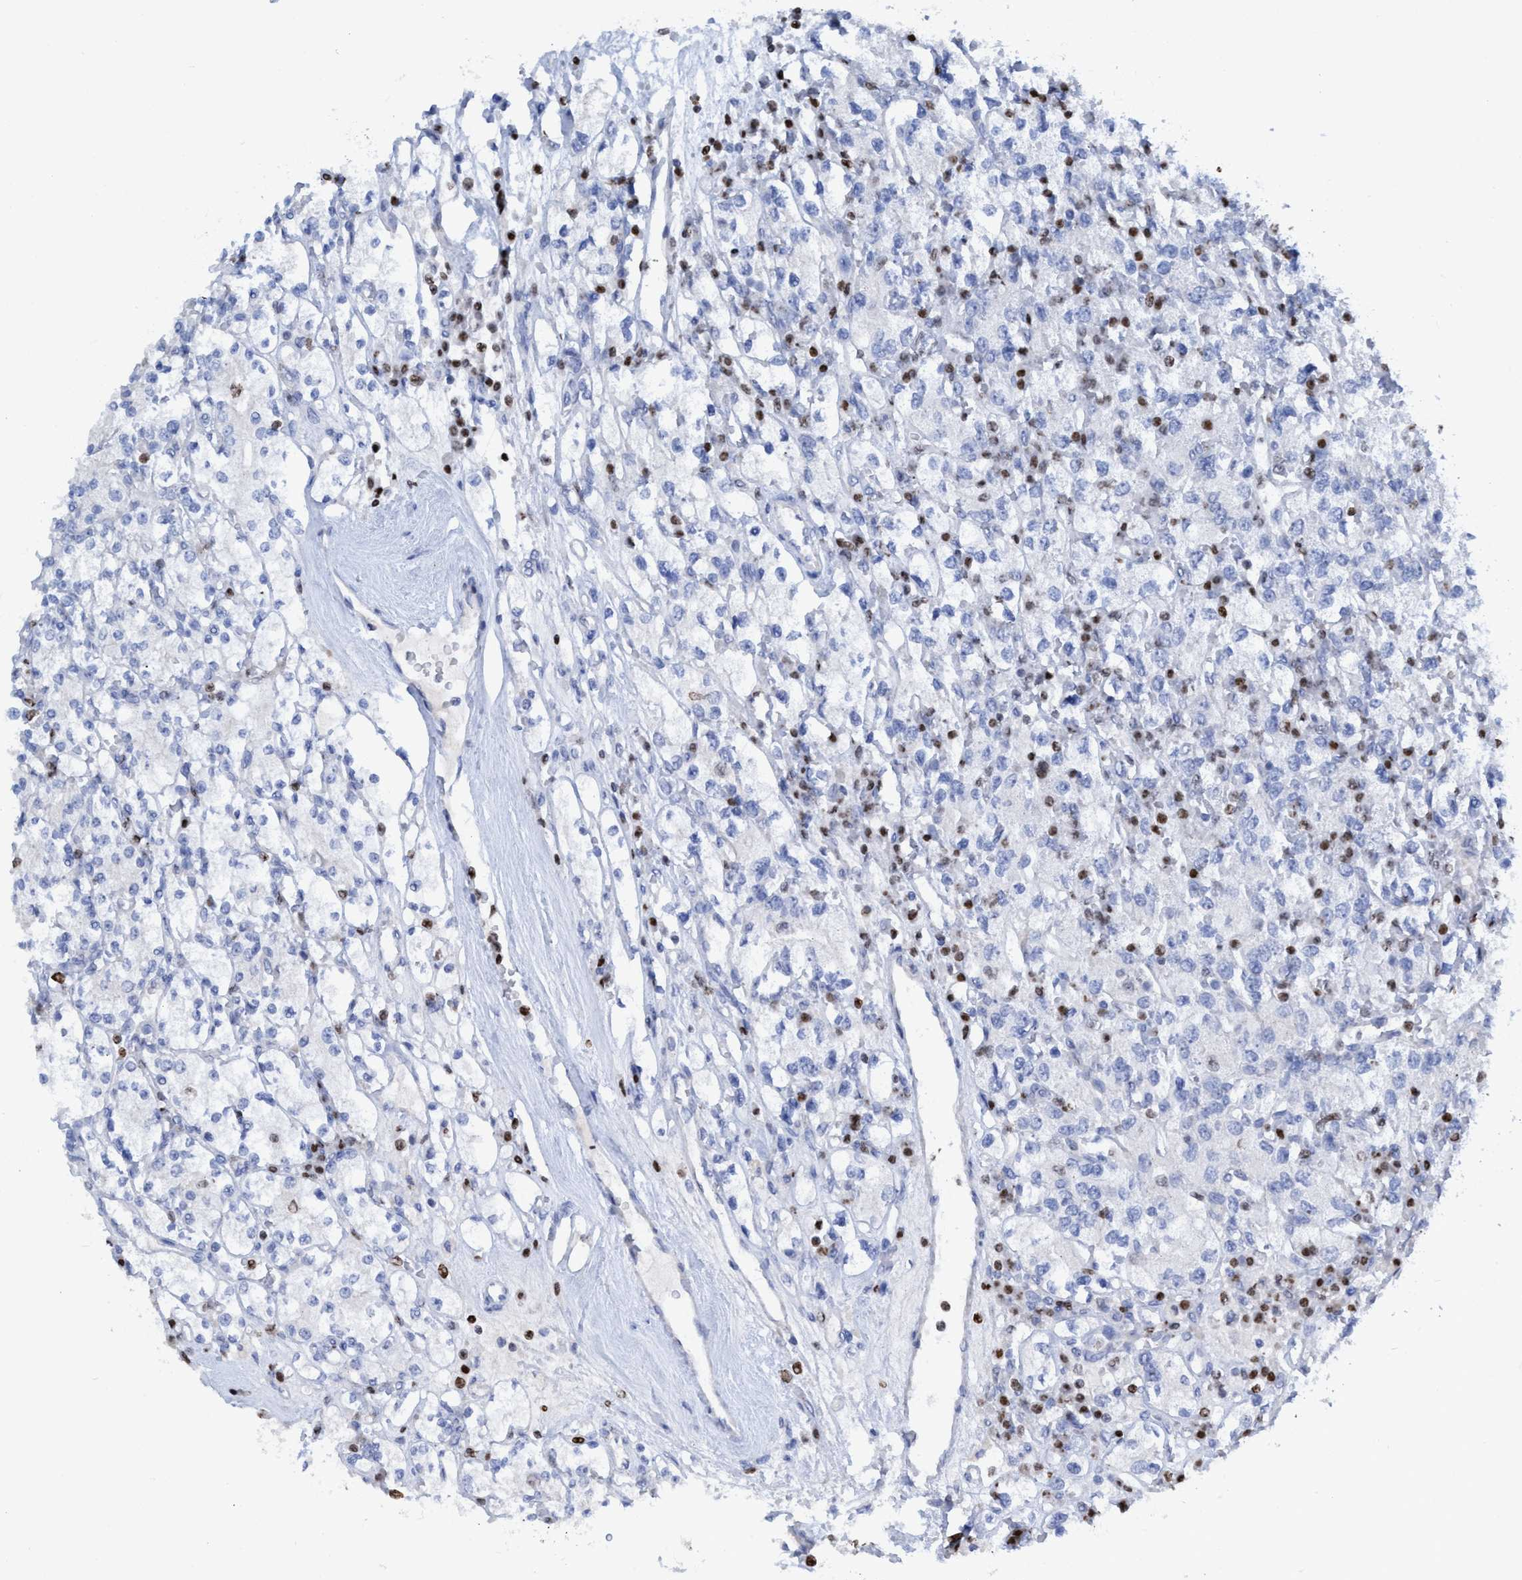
{"staining": {"intensity": "negative", "quantity": "none", "location": "none"}, "tissue": "renal cancer", "cell_type": "Tumor cells", "image_type": "cancer", "snomed": [{"axis": "morphology", "description": "Adenocarcinoma, NOS"}, {"axis": "topography", "description": "Kidney"}], "caption": "Tumor cells are negative for brown protein staining in renal adenocarcinoma.", "gene": "CBX2", "patient": {"sex": "male", "age": 77}}